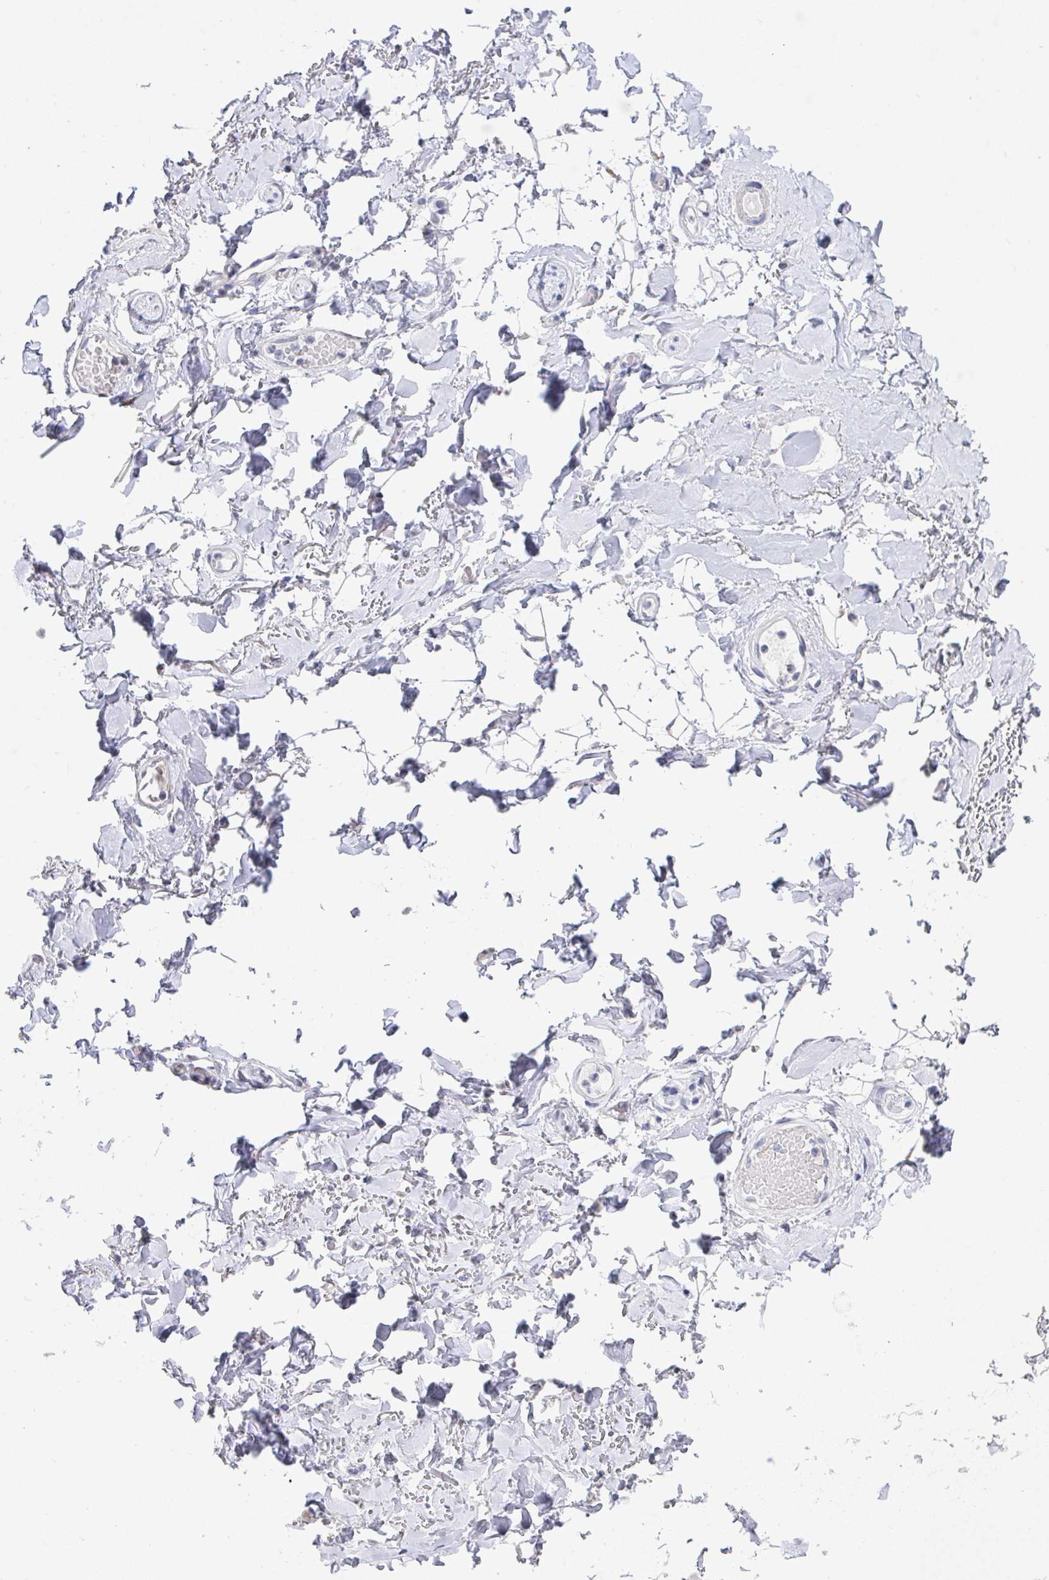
{"staining": {"intensity": "negative", "quantity": "none", "location": "none"}, "tissue": "adipose tissue", "cell_type": "Adipocytes", "image_type": "normal", "snomed": [{"axis": "morphology", "description": "Normal tissue, NOS"}, {"axis": "topography", "description": "Anal"}, {"axis": "topography", "description": "Peripheral nerve tissue"}], "caption": "This is an IHC photomicrograph of benign human adipose tissue. There is no staining in adipocytes.", "gene": "ATP5F1C", "patient": {"sex": "male", "age": 78}}